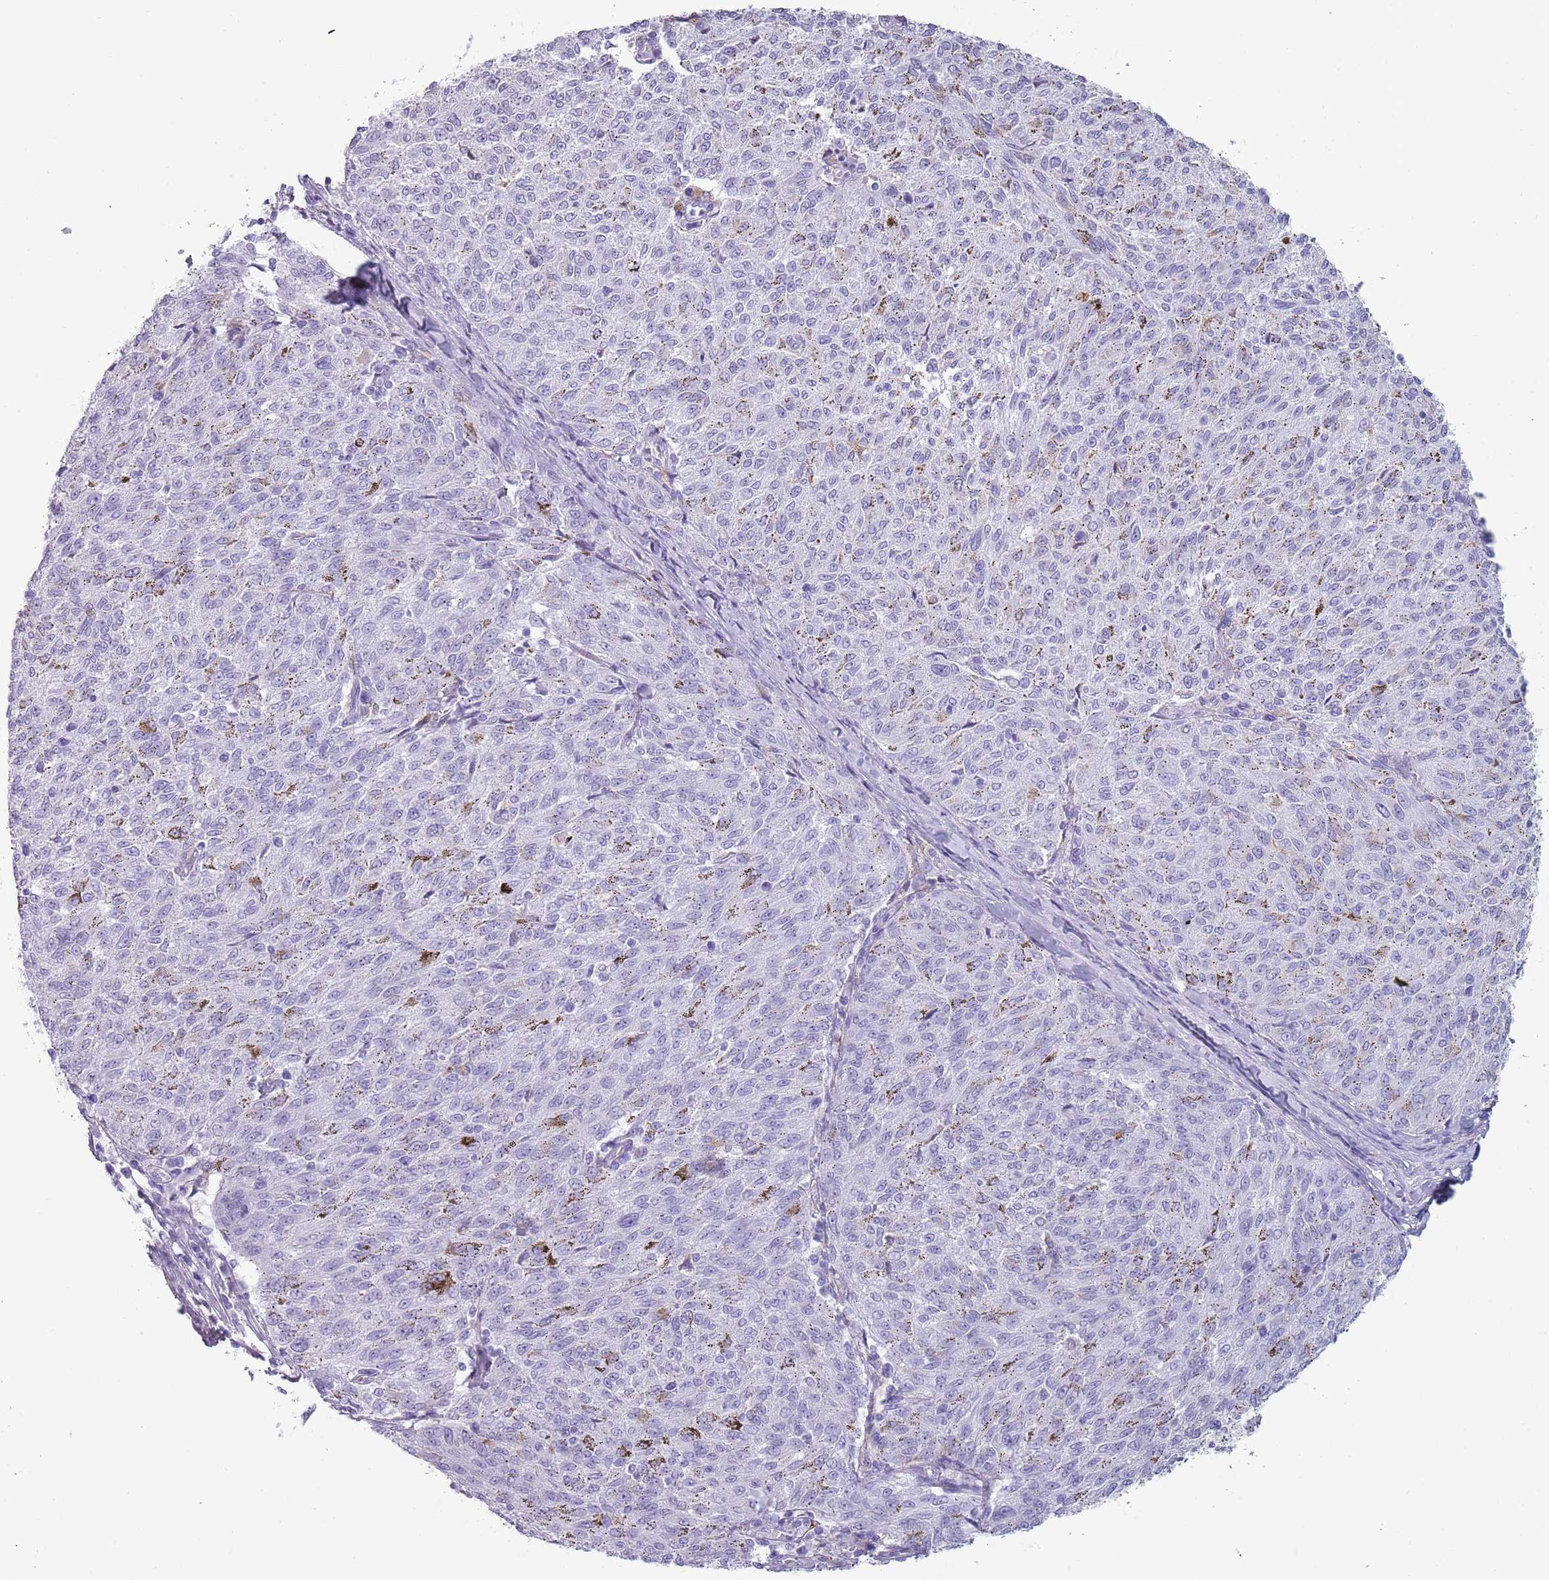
{"staining": {"intensity": "negative", "quantity": "none", "location": "none"}, "tissue": "melanoma", "cell_type": "Tumor cells", "image_type": "cancer", "snomed": [{"axis": "morphology", "description": "Malignant melanoma, NOS"}, {"axis": "topography", "description": "Skin"}], "caption": "Tumor cells show no significant protein positivity in malignant melanoma.", "gene": "COLEC12", "patient": {"sex": "female", "age": 72}}